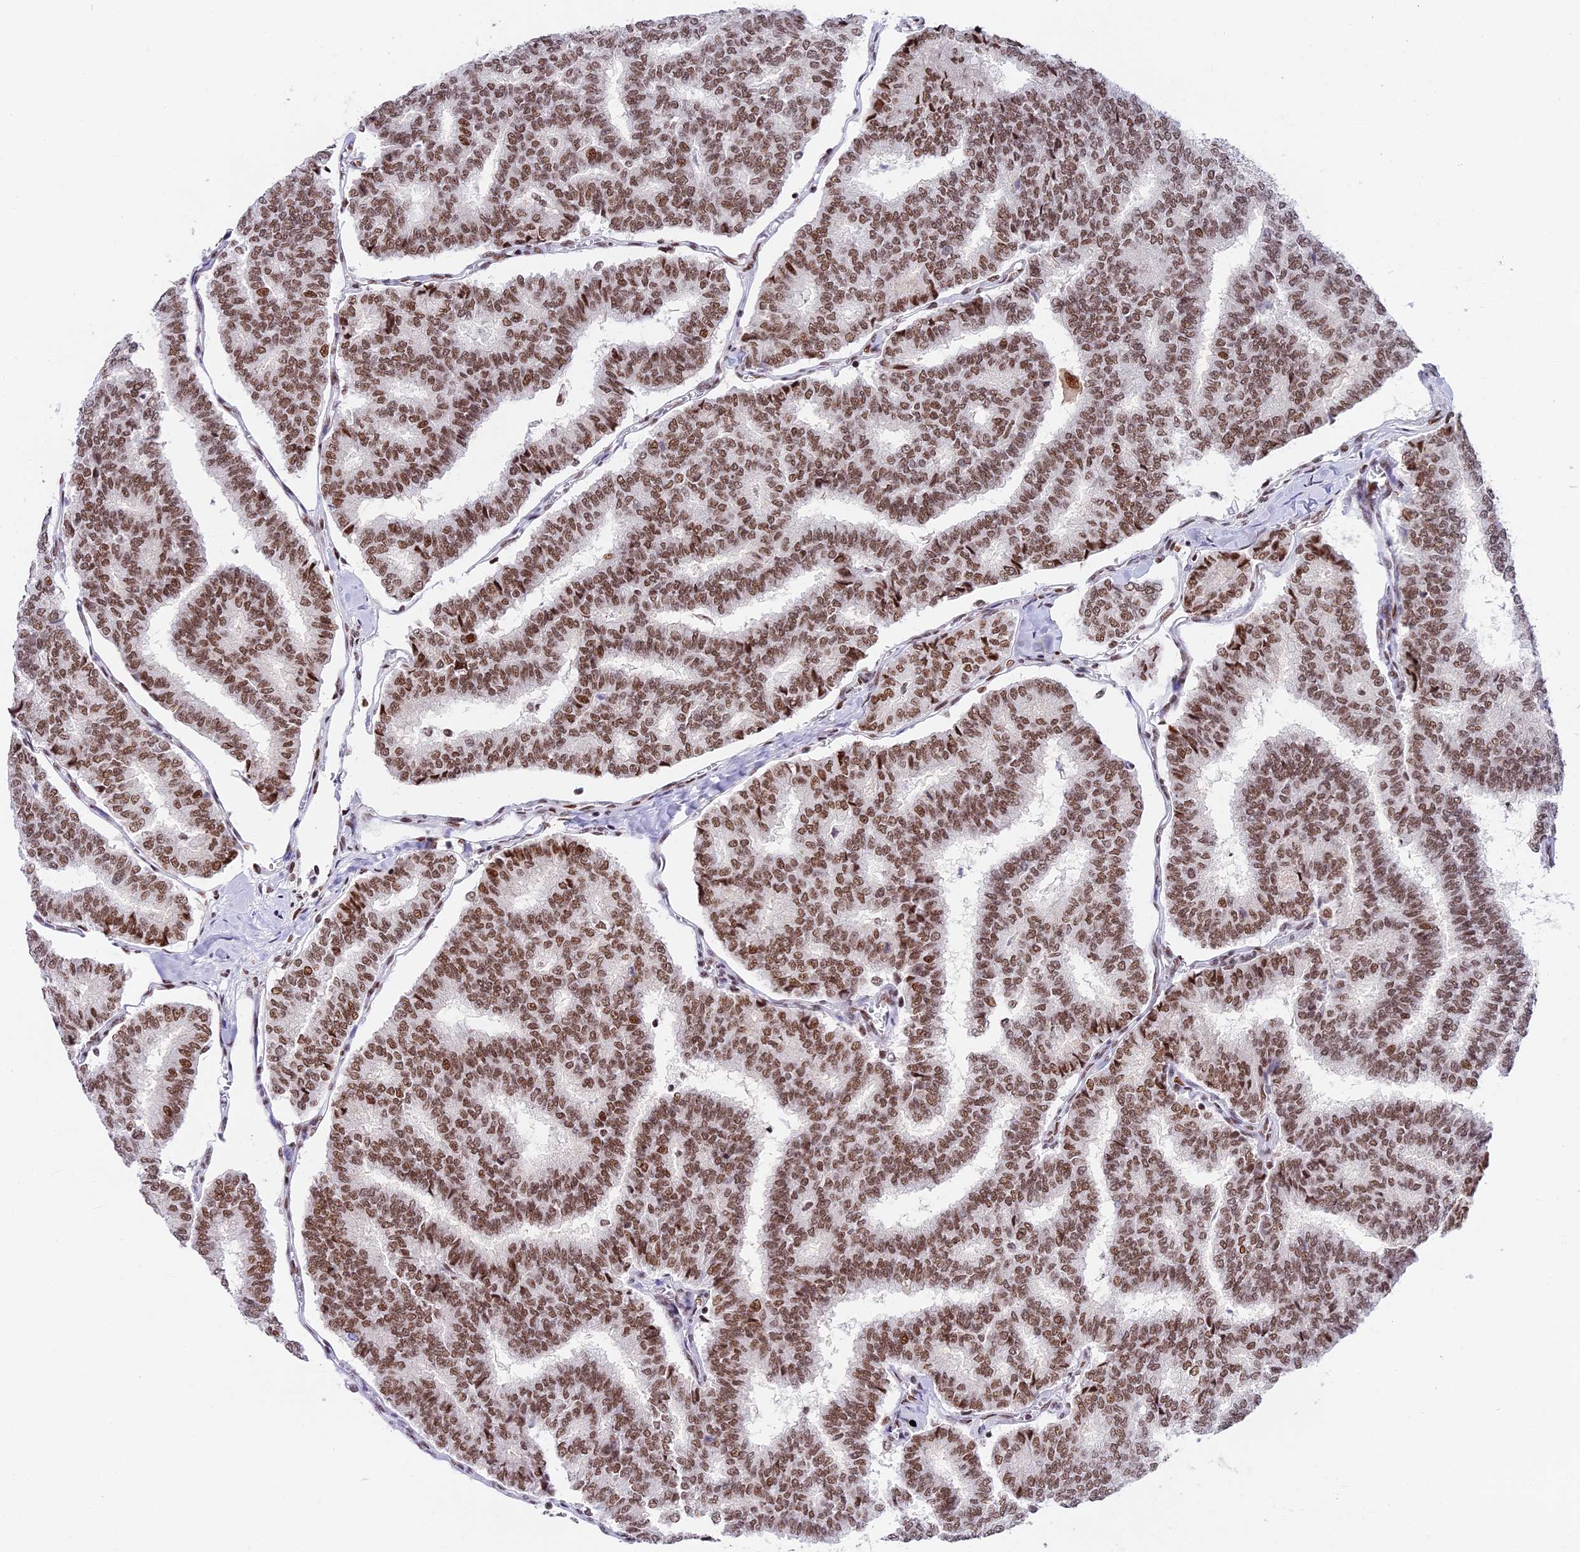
{"staining": {"intensity": "moderate", "quantity": ">75%", "location": "nuclear"}, "tissue": "thyroid cancer", "cell_type": "Tumor cells", "image_type": "cancer", "snomed": [{"axis": "morphology", "description": "Papillary adenocarcinoma, NOS"}, {"axis": "topography", "description": "Thyroid gland"}], "caption": "IHC of thyroid papillary adenocarcinoma demonstrates medium levels of moderate nuclear expression in about >75% of tumor cells.", "gene": "SBNO1", "patient": {"sex": "female", "age": 35}}